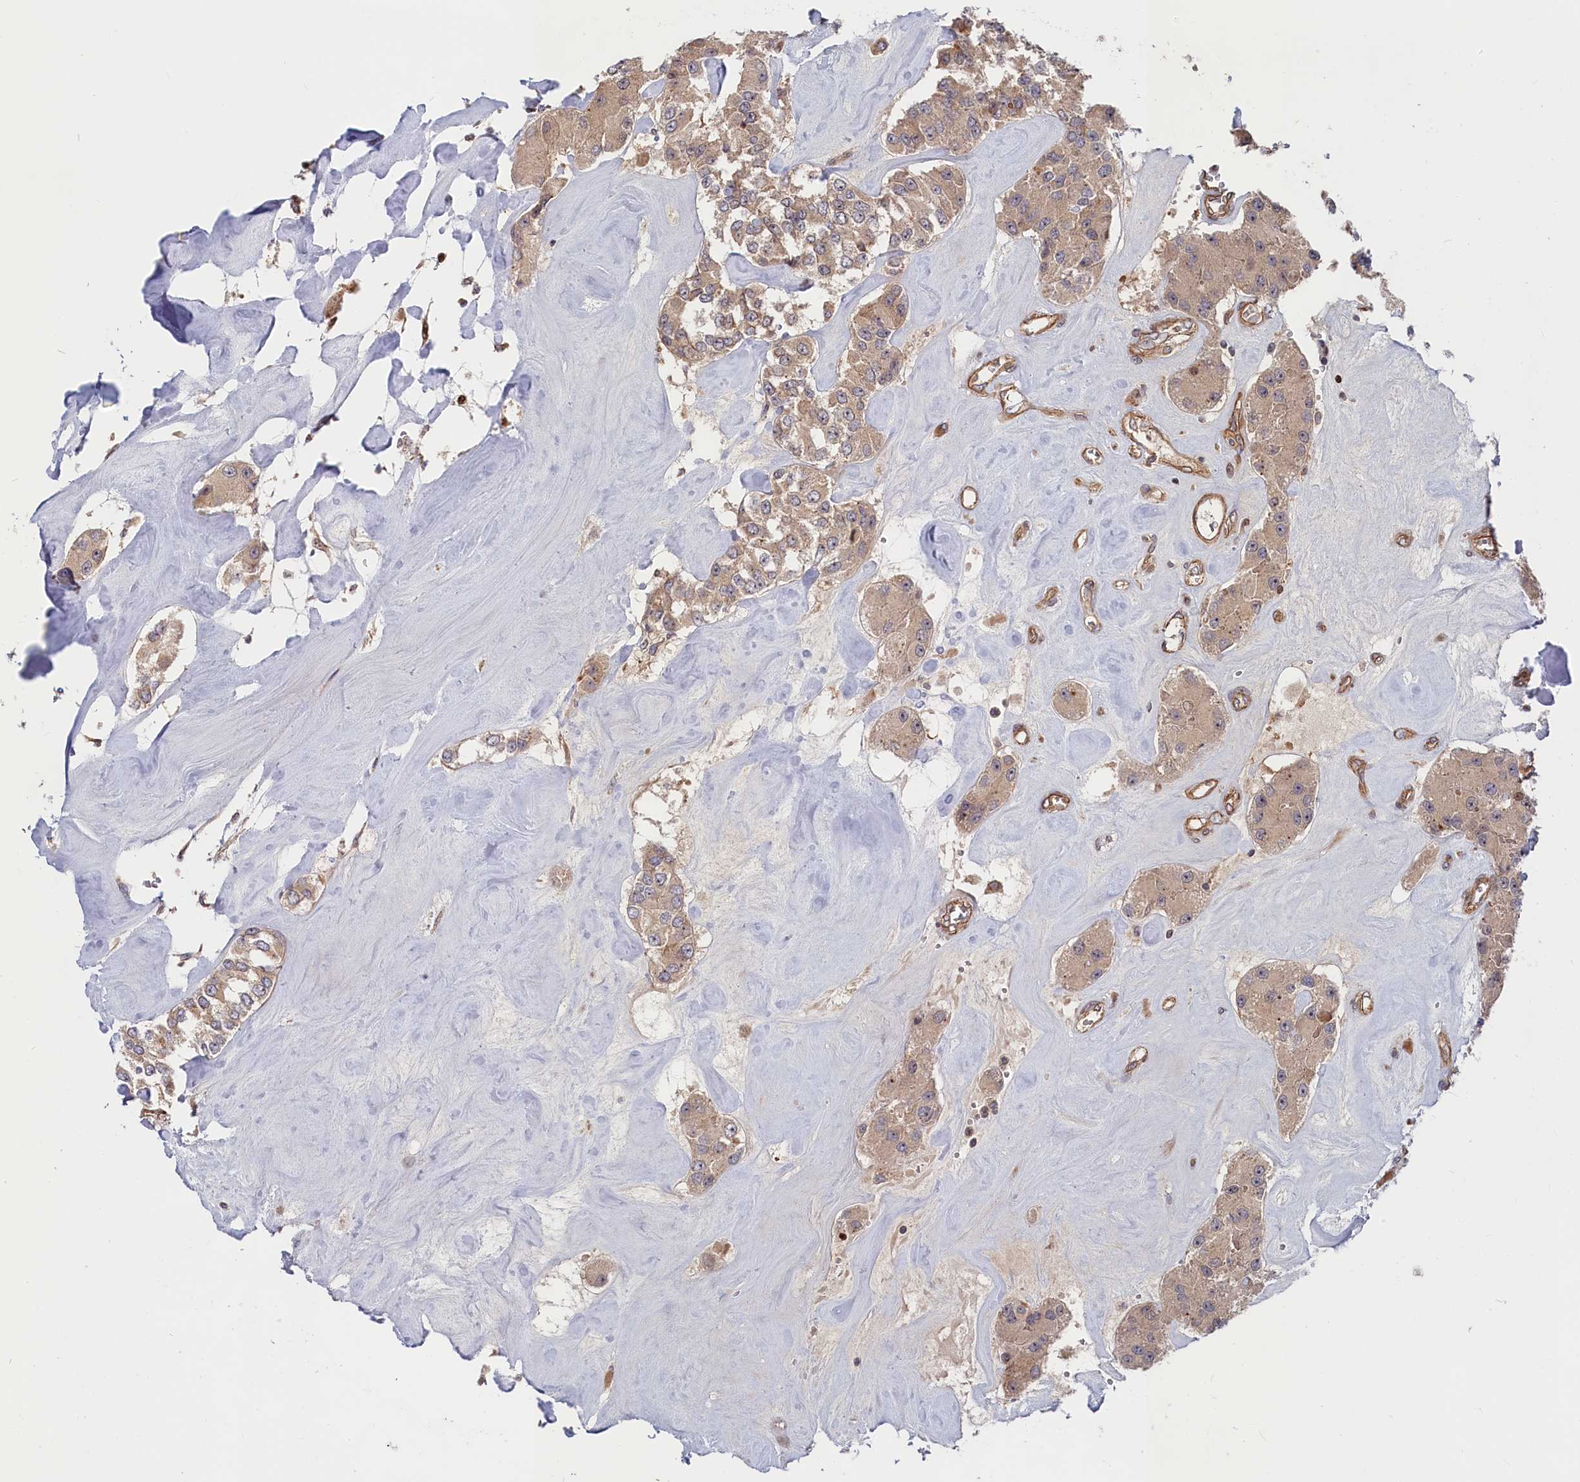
{"staining": {"intensity": "weak", "quantity": ">75%", "location": "cytoplasmic/membranous"}, "tissue": "carcinoid", "cell_type": "Tumor cells", "image_type": "cancer", "snomed": [{"axis": "morphology", "description": "Carcinoid, malignant, NOS"}, {"axis": "topography", "description": "Pancreas"}], "caption": "Protein analysis of carcinoid tissue reveals weak cytoplasmic/membranous positivity in about >75% of tumor cells. (brown staining indicates protein expression, while blue staining denotes nuclei).", "gene": "CEP44", "patient": {"sex": "male", "age": 41}}